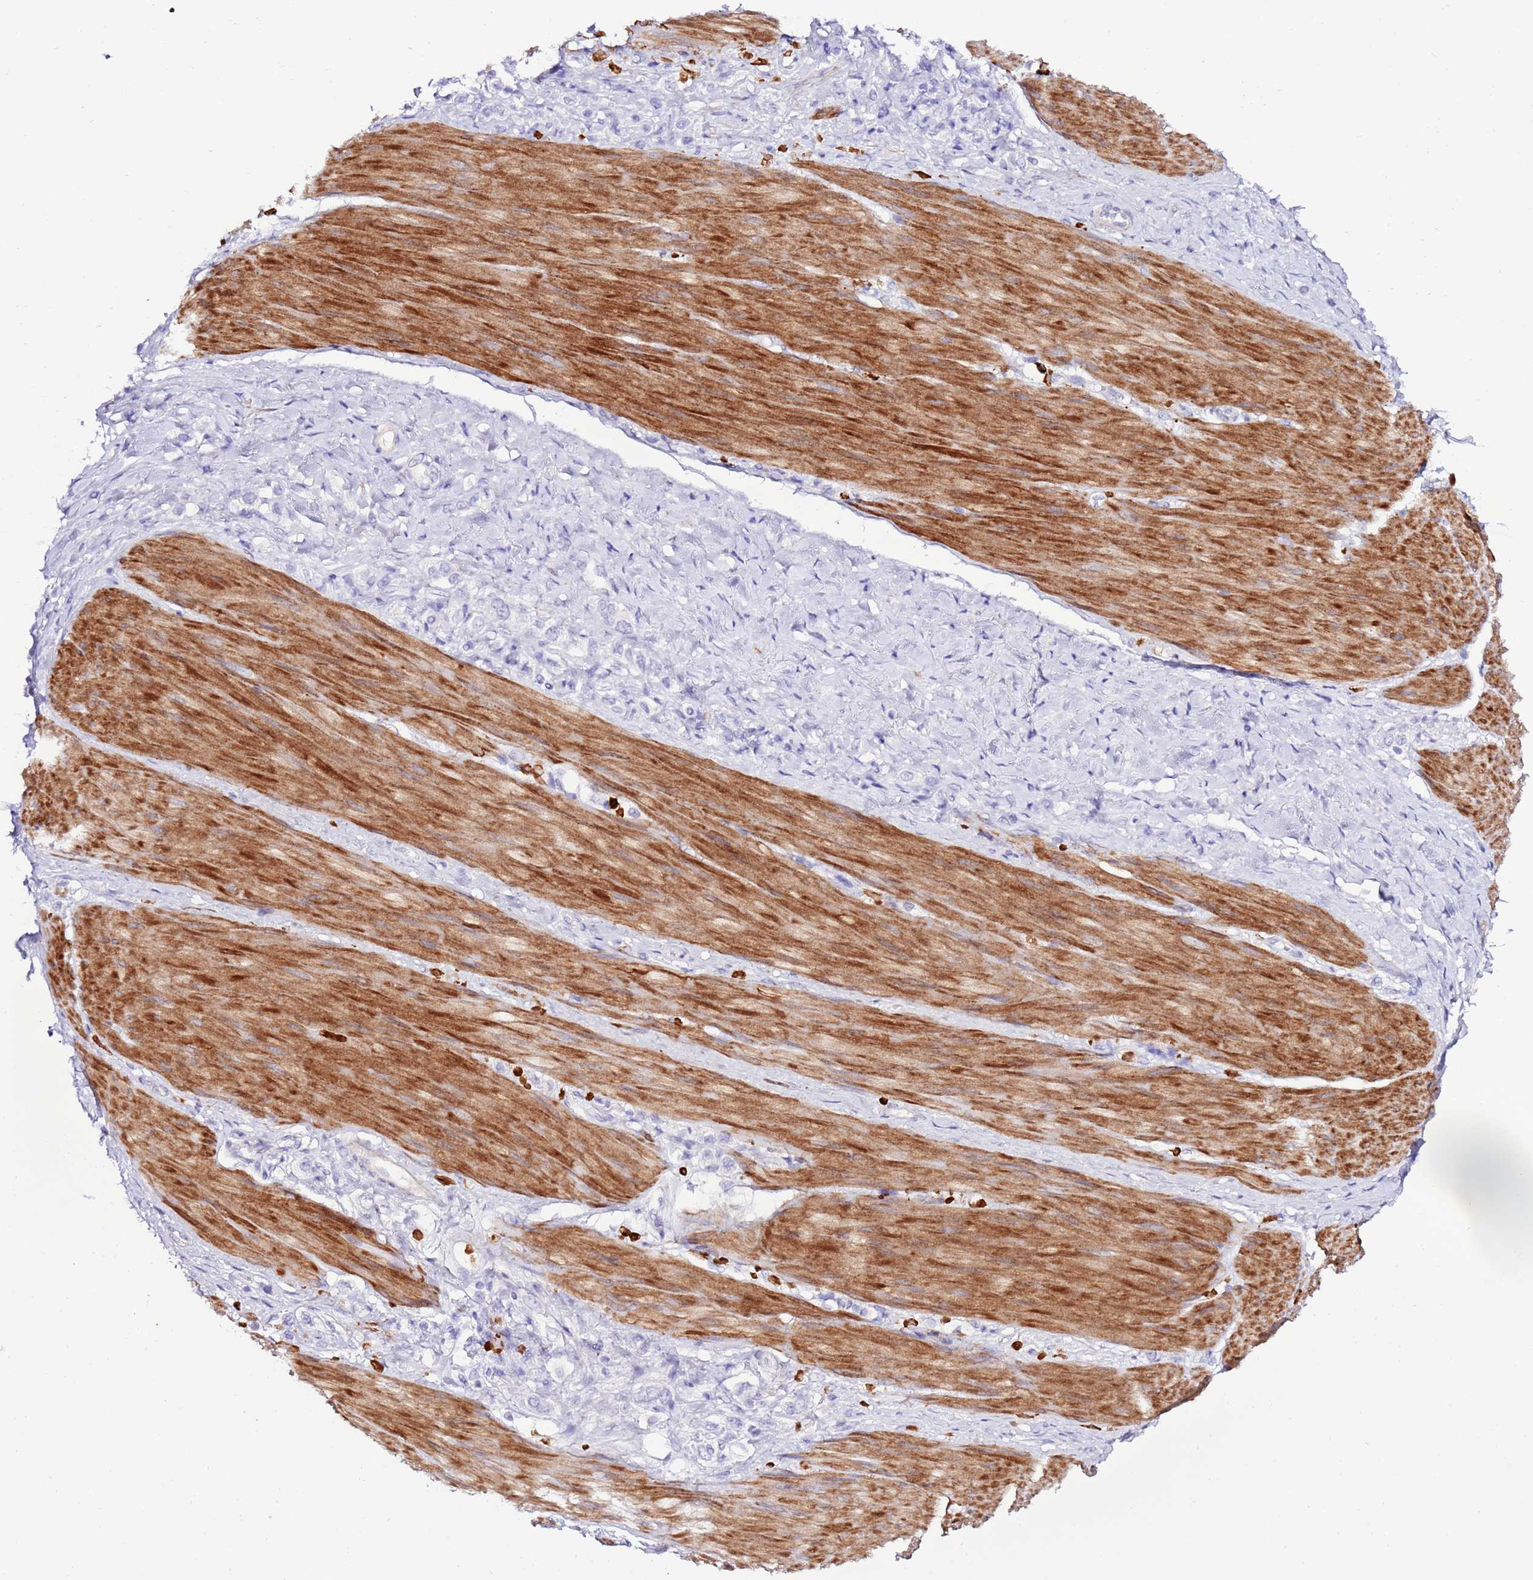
{"staining": {"intensity": "negative", "quantity": "none", "location": "none"}, "tissue": "stomach cancer", "cell_type": "Tumor cells", "image_type": "cancer", "snomed": [{"axis": "morphology", "description": "Adenocarcinoma, NOS"}, {"axis": "topography", "description": "Stomach"}], "caption": "Immunohistochemistry of human stomach cancer (adenocarcinoma) displays no staining in tumor cells. (DAB (3,3'-diaminobenzidine) IHC with hematoxylin counter stain).", "gene": "ART5", "patient": {"sex": "female", "age": 65}}